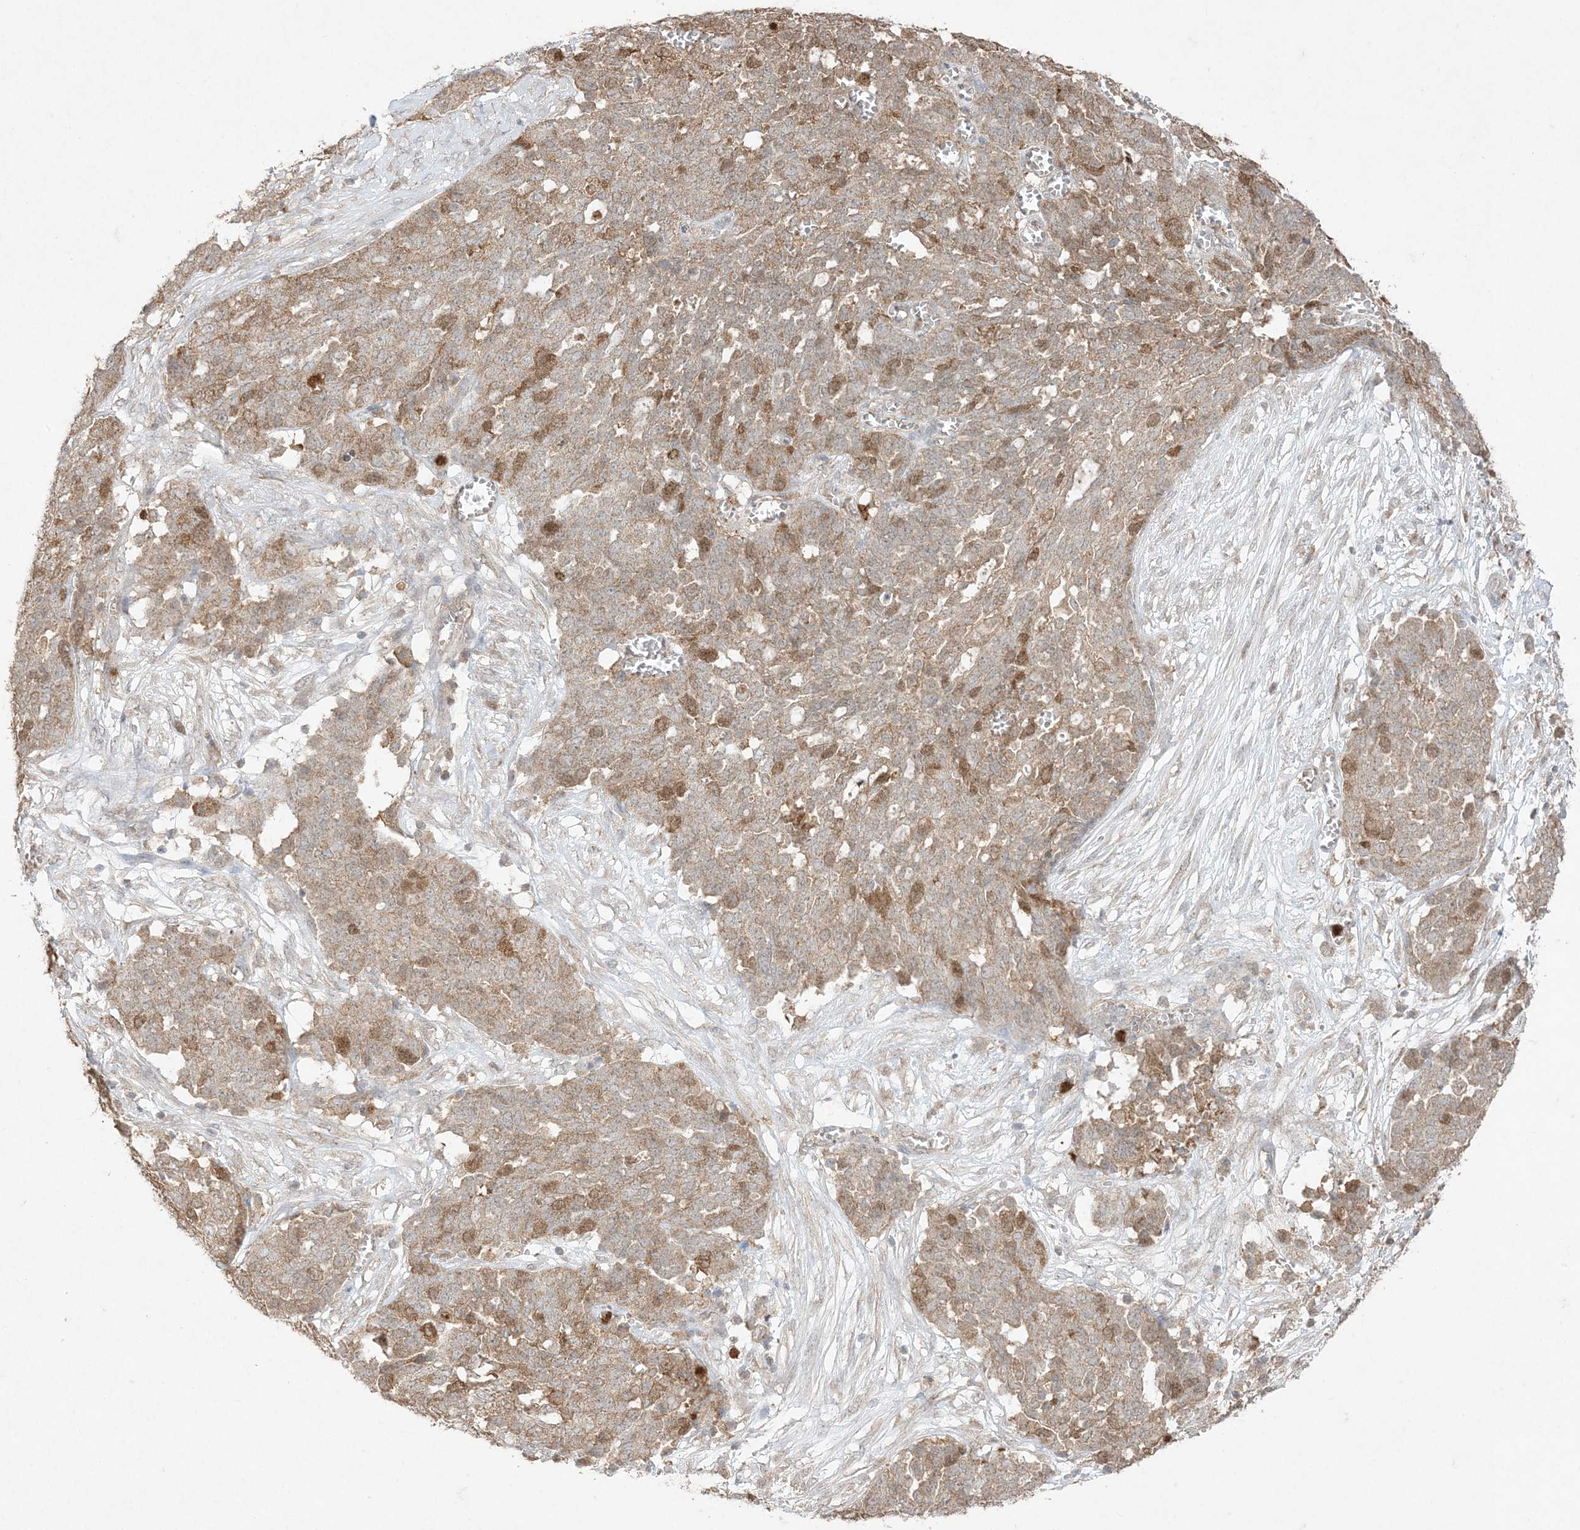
{"staining": {"intensity": "moderate", "quantity": ">75%", "location": "cytoplasmic/membranous"}, "tissue": "ovarian cancer", "cell_type": "Tumor cells", "image_type": "cancer", "snomed": [{"axis": "morphology", "description": "Cystadenocarcinoma, serous, NOS"}, {"axis": "topography", "description": "Soft tissue"}, {"axis": "topography", "description": "Ovary"}], "caption": "The image displays a brown stain indicating the presence of a protein in the cytoplasmic/membranous of tumor cells in ovarian serous cystadenocarcinoma.", "gene": "UBE2C", "patient": {"sex": "female", "age": 57}}